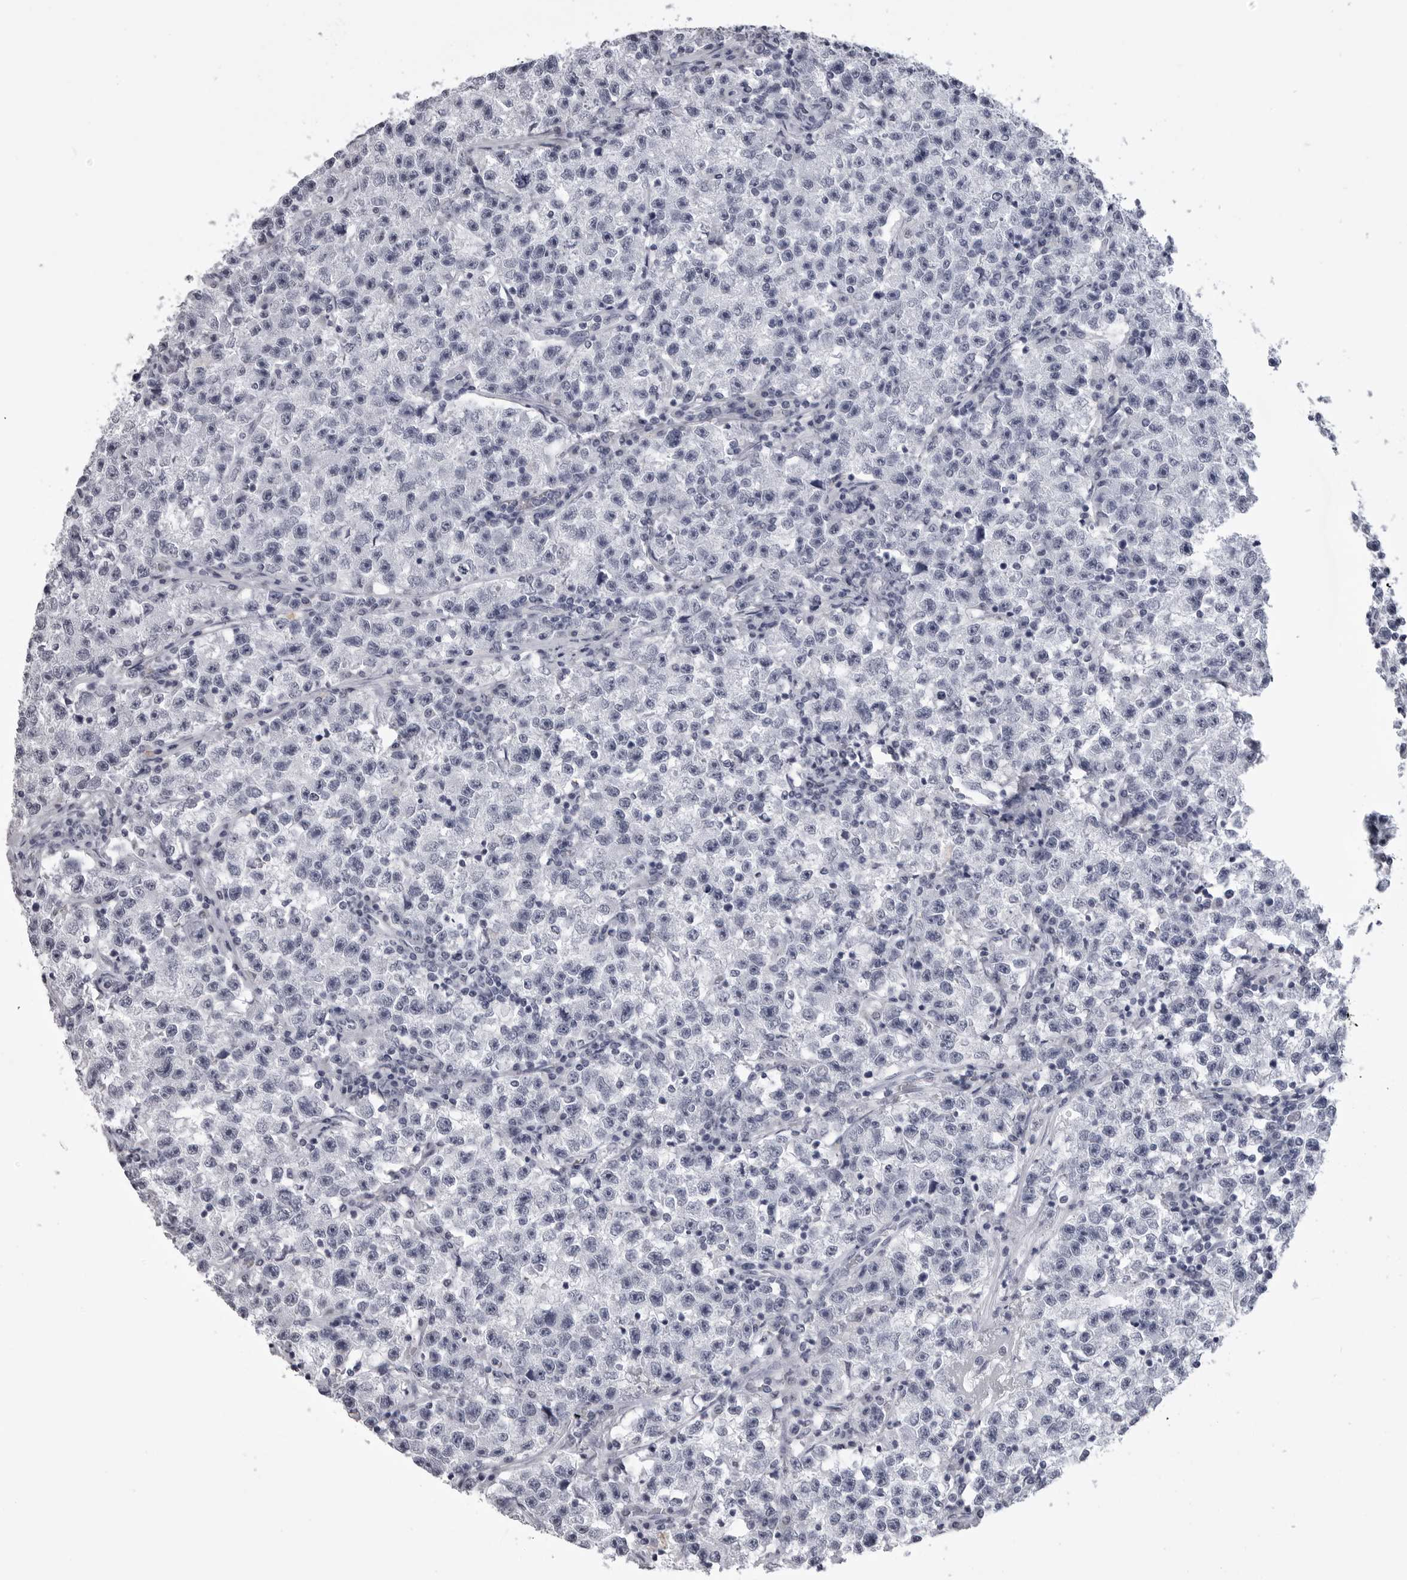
{"staining": {"intensity": "negative", "quantity": "none", "location": "none"}, "tissue": "testis cancer", "cell_type": "Tumor cells", "image_type": "cancer", "snomed": [{"axis": "morphology", "description": "Seminoma, NOS"}, {"axis": "topography", "description": "Testis"}], "caption": "Histopathology image shows no protein positivity in tumor cells of testis seminoma tissue.", "gene": "LGALS4", "patient": {"sex": "male", "age": 22}}